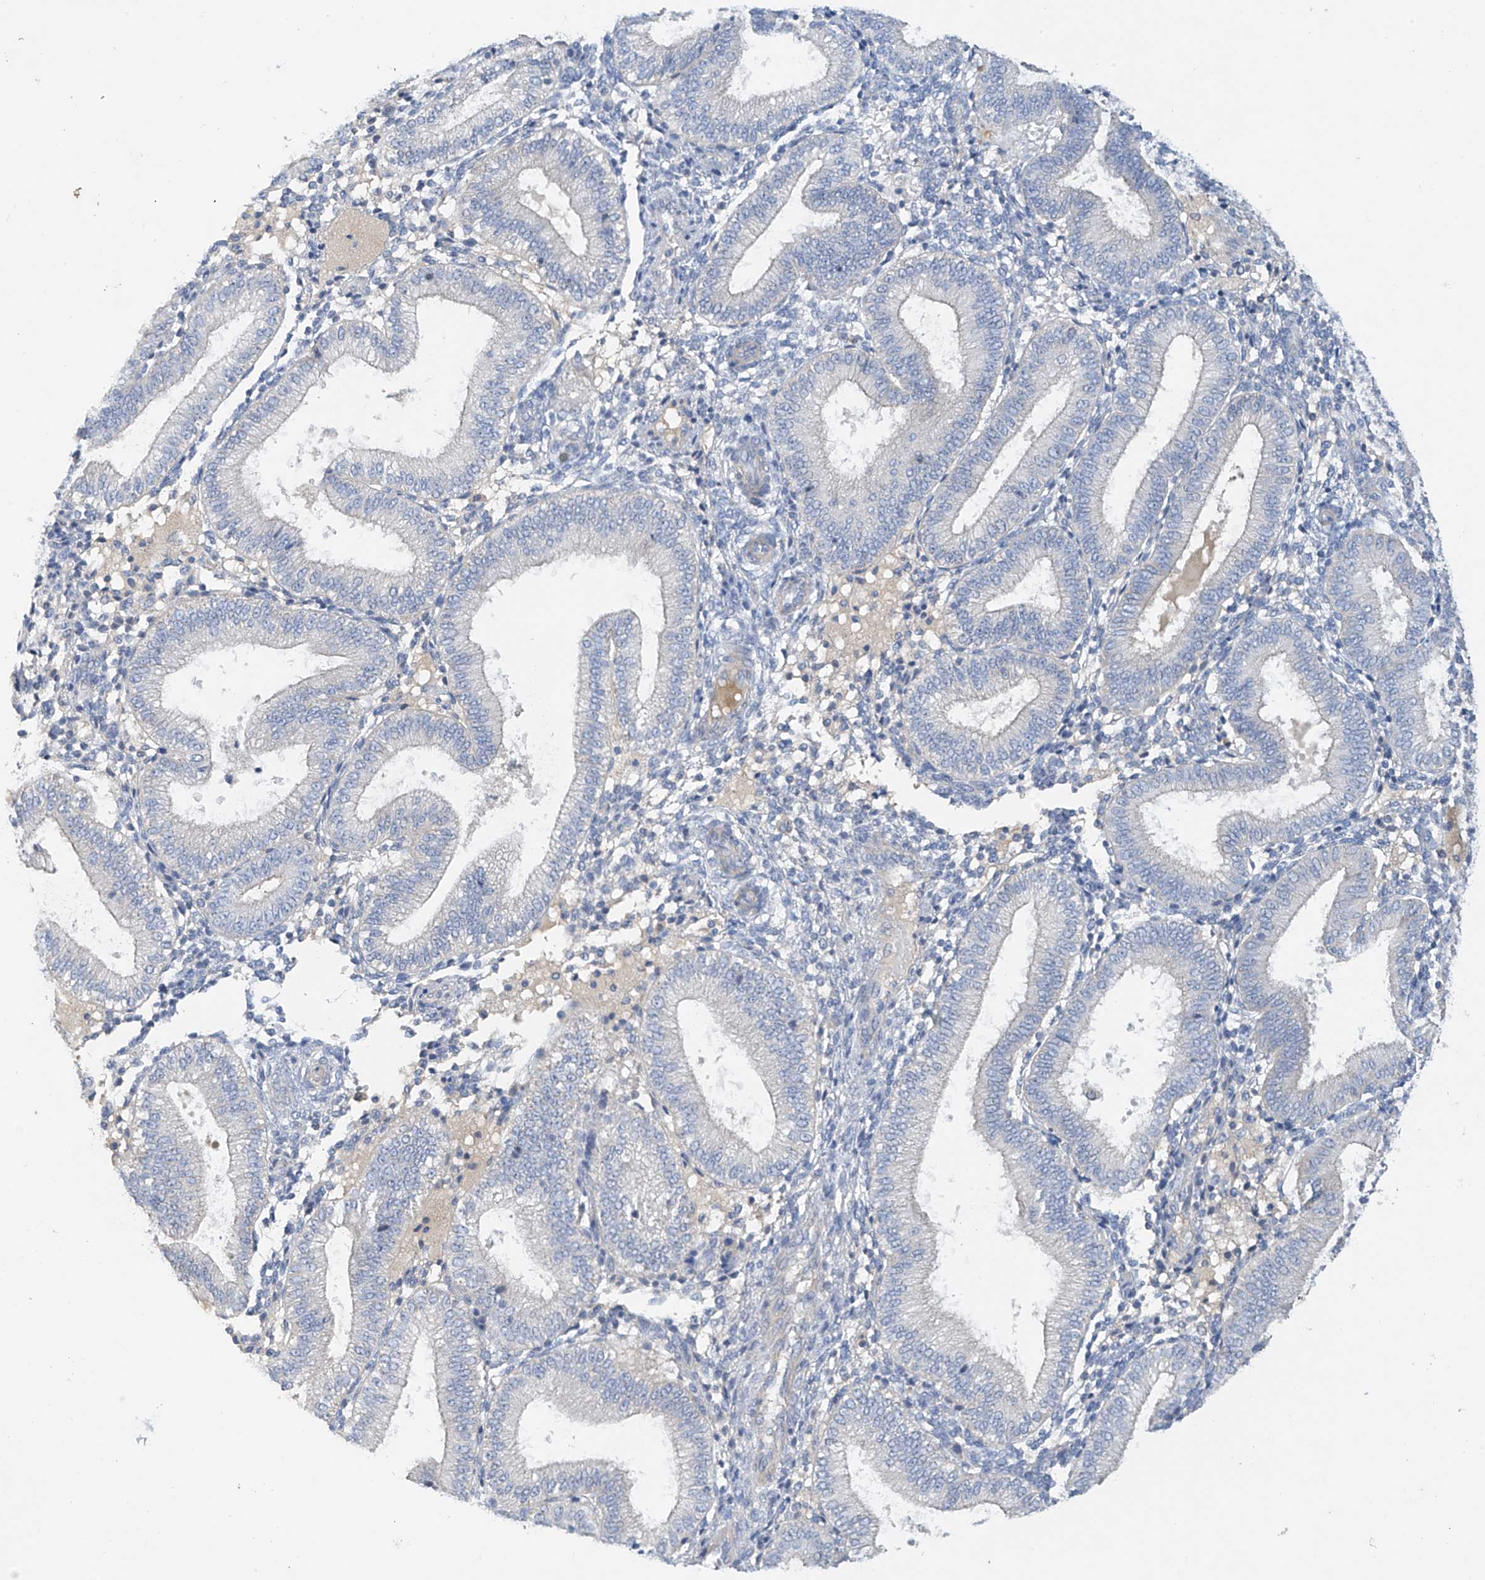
{"staining": {"intensity": "negative", "quantity": "none", "location": "none"}, "tissue": "endometrium", "cell_type": "Cells in endometrial stroma", "image_type": "normal", "snomed": [{"axis": "morphology", "description": "Normal tissue, NOS"}, {"axis": "topography", "description": "Endometrium"}], "caption": "Endometrium stained for a protein using immunohistochemistry reveals no positivity cells in endometrial stroma.", "gene": "PRSS12", "patient": {"sex": "female", "age": 39}}